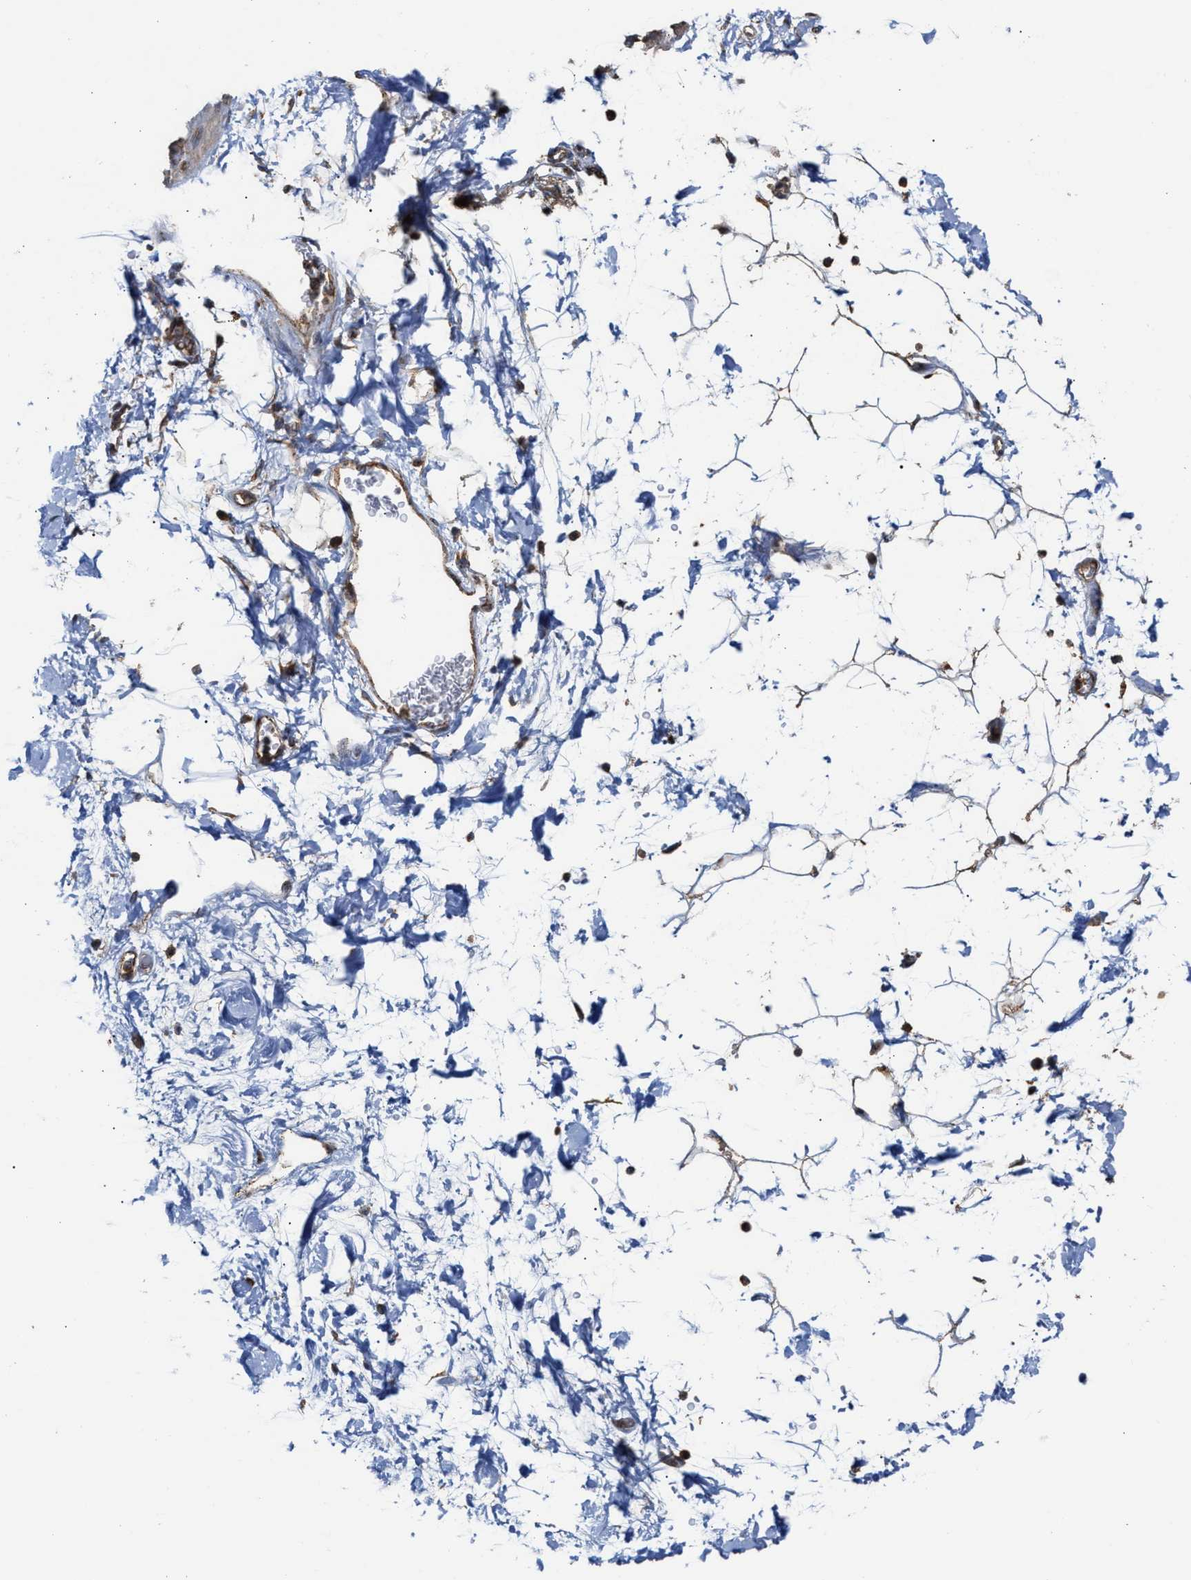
{"staining": {"intensity": "moderate", "quantity": ">75%", "location": "cytoplasmic/membranous"}, "tissue": "adipose tissue", "cell_type": "Adipocytes", "image_type": "normal", "snomed": [{"axis": "morphology", "description": "Normal tissue, NOS"}, {"axis": "topography", "description": "Soft tissue"}], "caption": "The histopathology image demonstrates a brown stain indicating the presence of a protein in the cytoplasmic/membranous of adipocytes in adipose tissue.", "gene": "EXOSC2", "patient": {"sex": "male", "age": 72}}